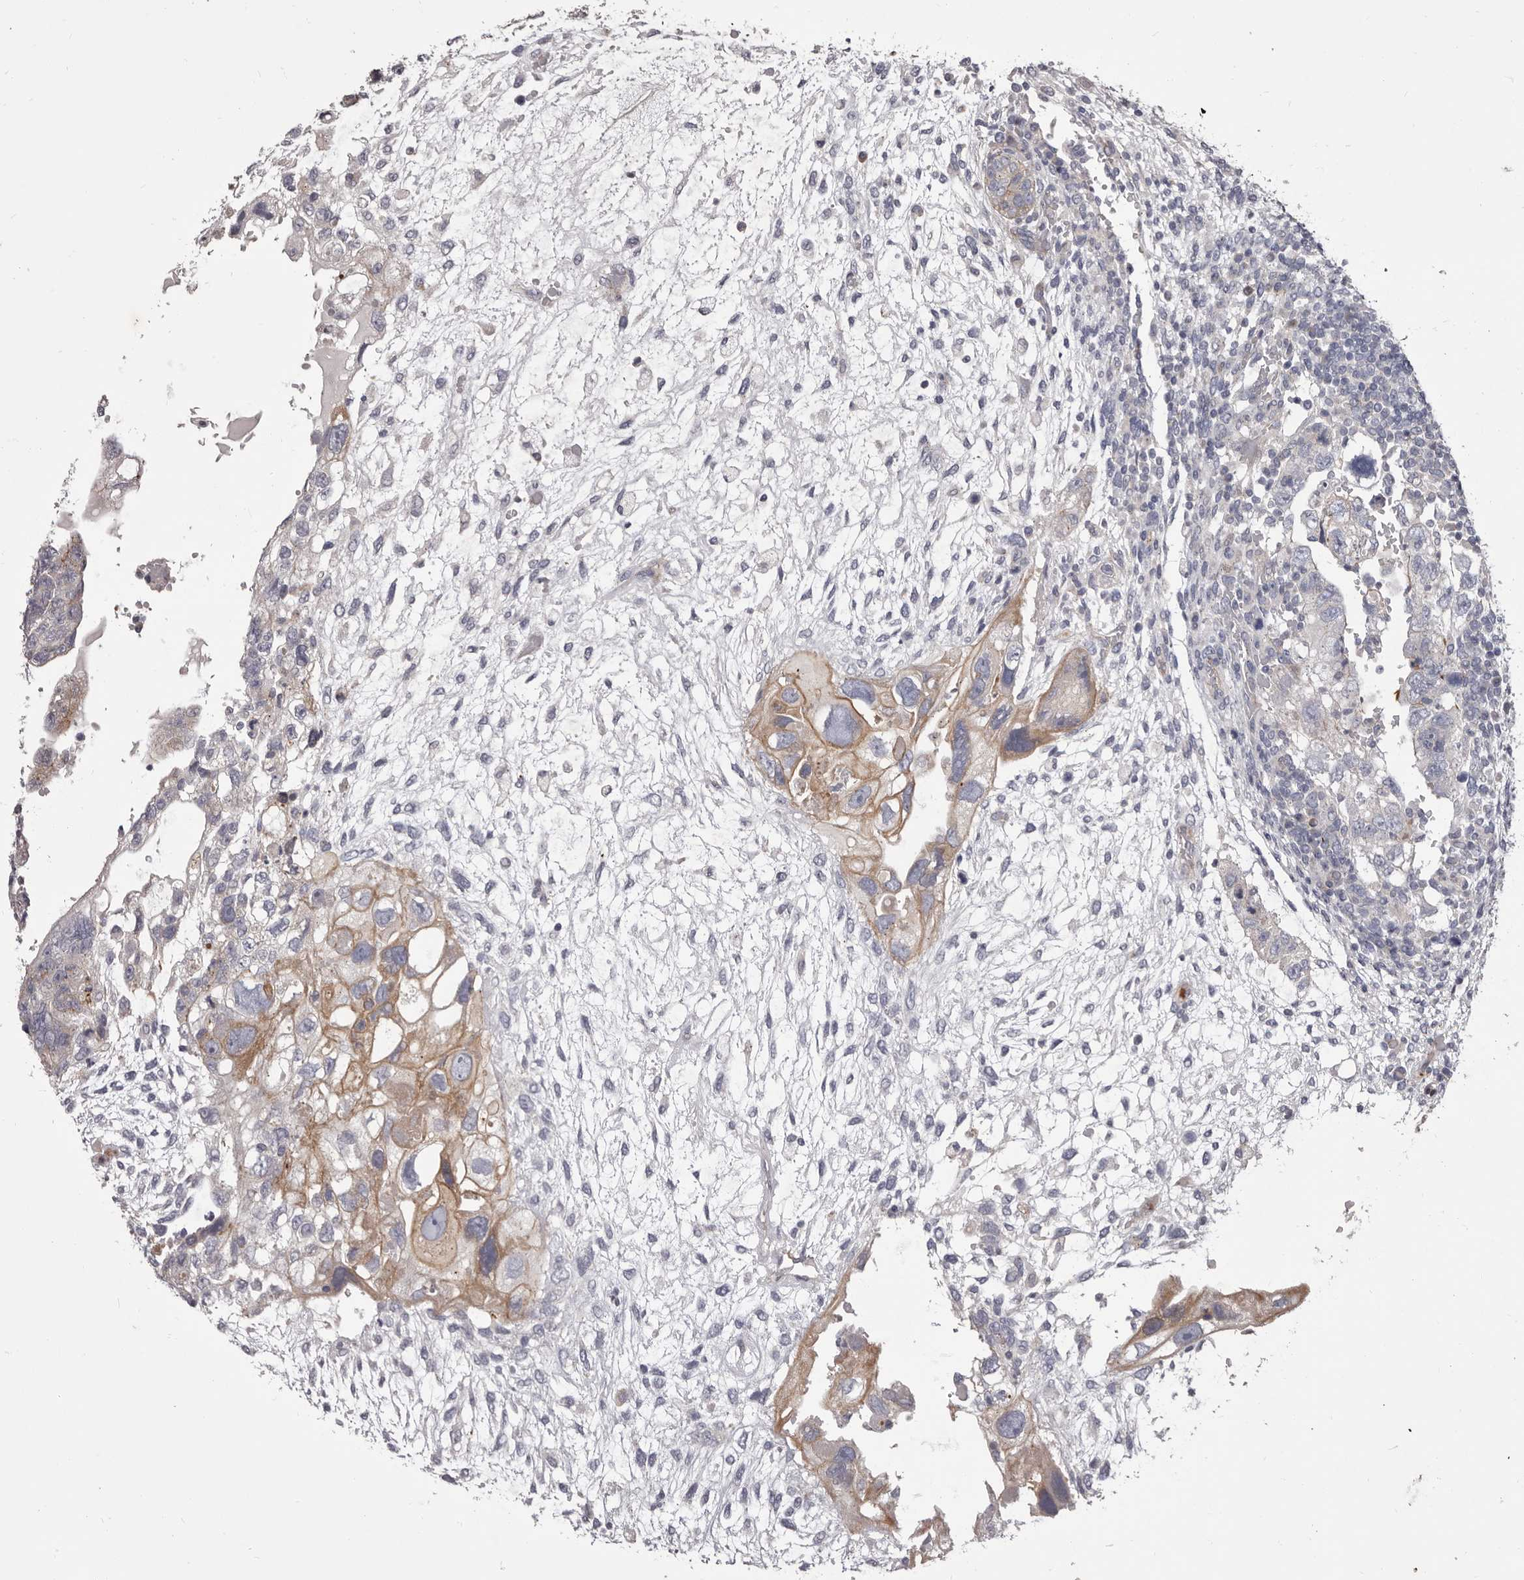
{"staining": {"intensity": "moderate", "quantity": "<25%", "location": "cytoplasmic/membranous"}, "tissue": "testis cancer", "cell_type": "Tumor cells", "image_type": "cancer", "snomed": [{"axis": "morphology", "description": "Carcinoma, Embryonal, NOS"}, {"axis": "topography", "description": "Testis"}], "caption": "Protein expression analysis of testis cancer (embryonal carcinoma) shows moderate cytoplasmic/membranous expression in approximately <25% of tumor cells. (Brightfield microscopy of DAB IHC at high magnification).", "gene": "PEG10", "patient": {"sex": "male", "age": 36}}